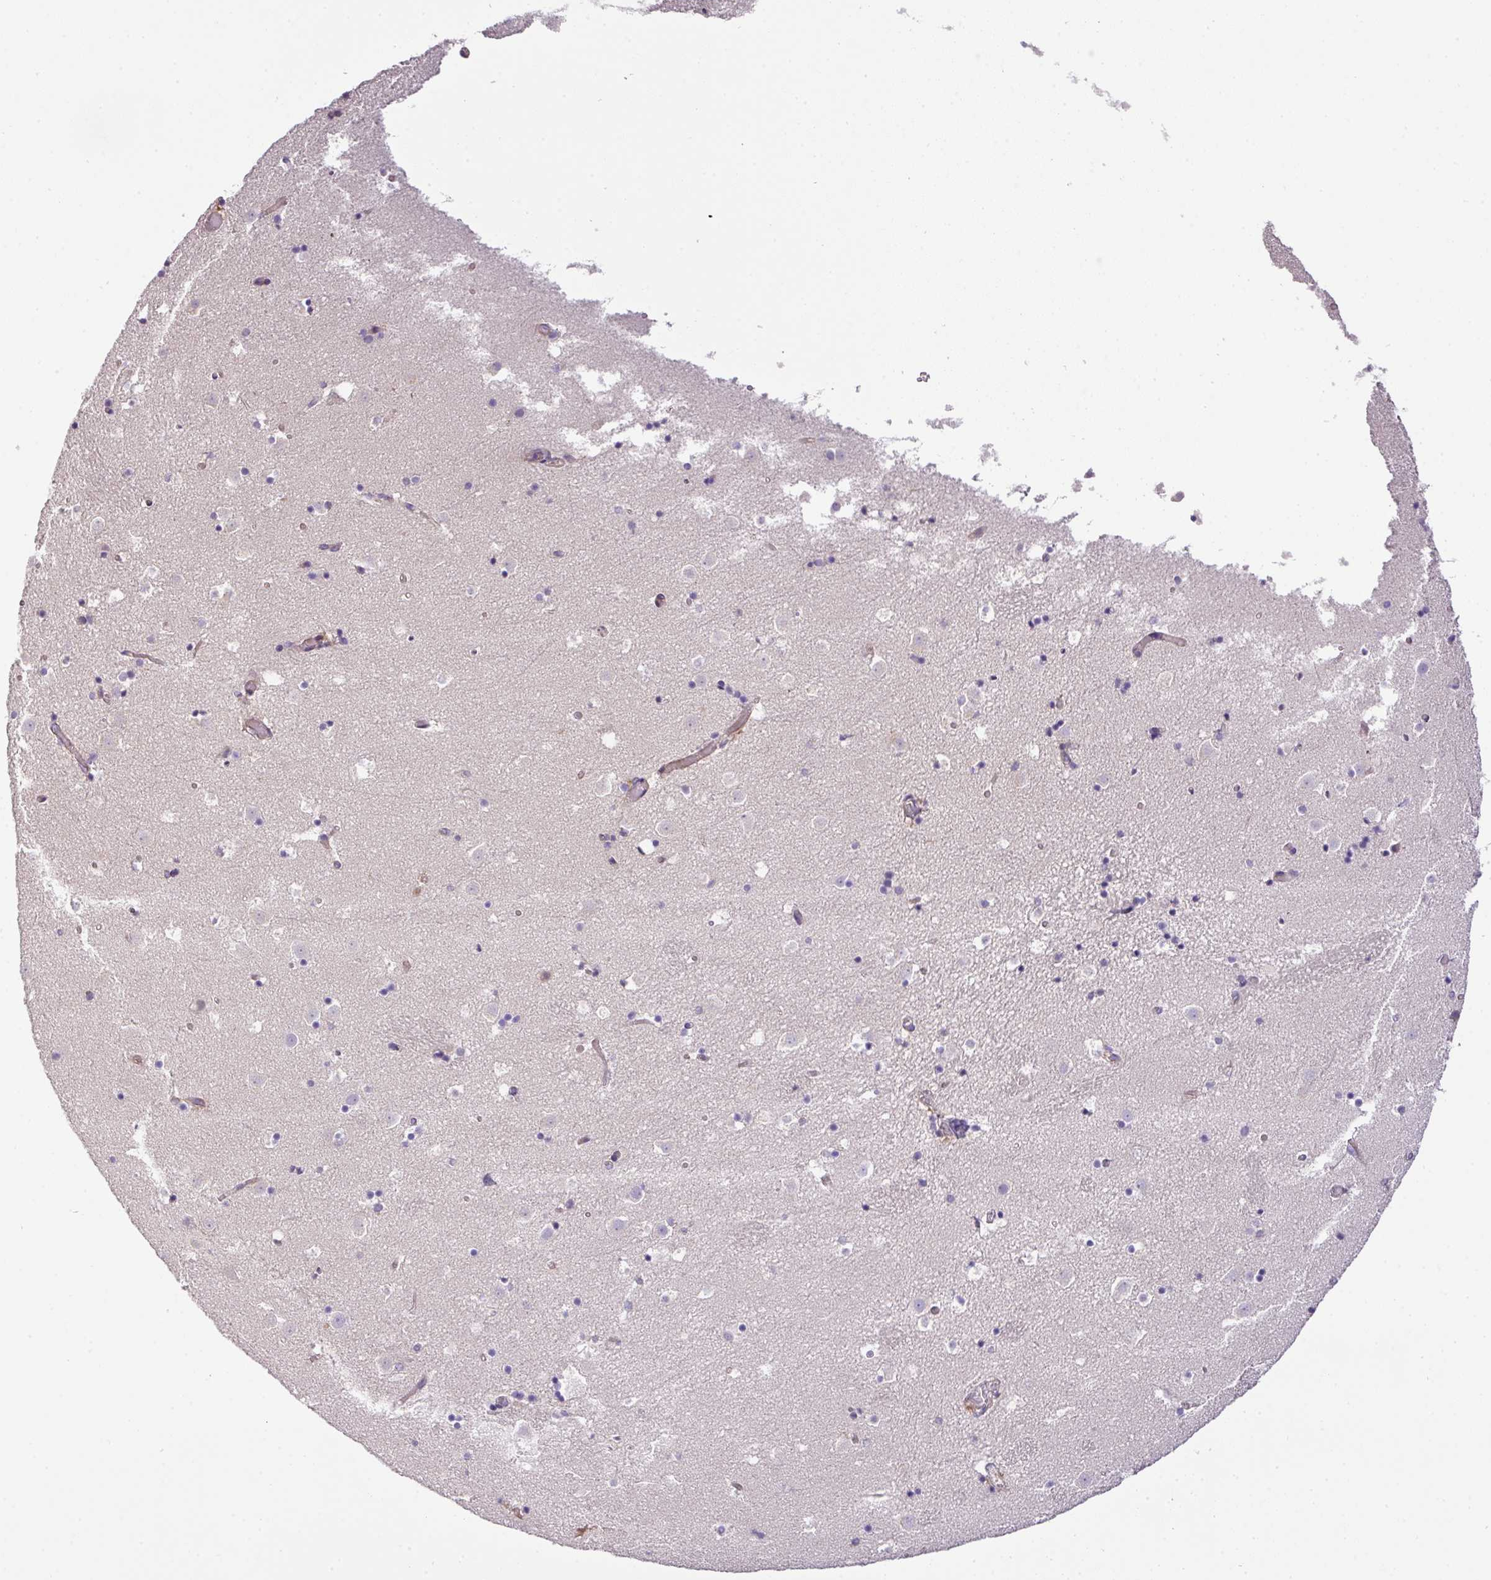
{"staining": {"intensity": "negative", "quantity": "none", "location": "none"}, "tissue": "caudate", "cell_type": "Glial cells", "image_type": "normal", "snomed": [{"axis": "morphology", "description": "Normal tissue, NOS"}, {"axis": "topography", "description": "Lateral ventricle wall"}], "caption": "Glial cells are negative for brown protein staining in benign caudate. (Immunohistochemistry, brightfield microscopy, high magnification).", "gene": "PIK3R5", "patient": {"sex": "male", "age": 25}}